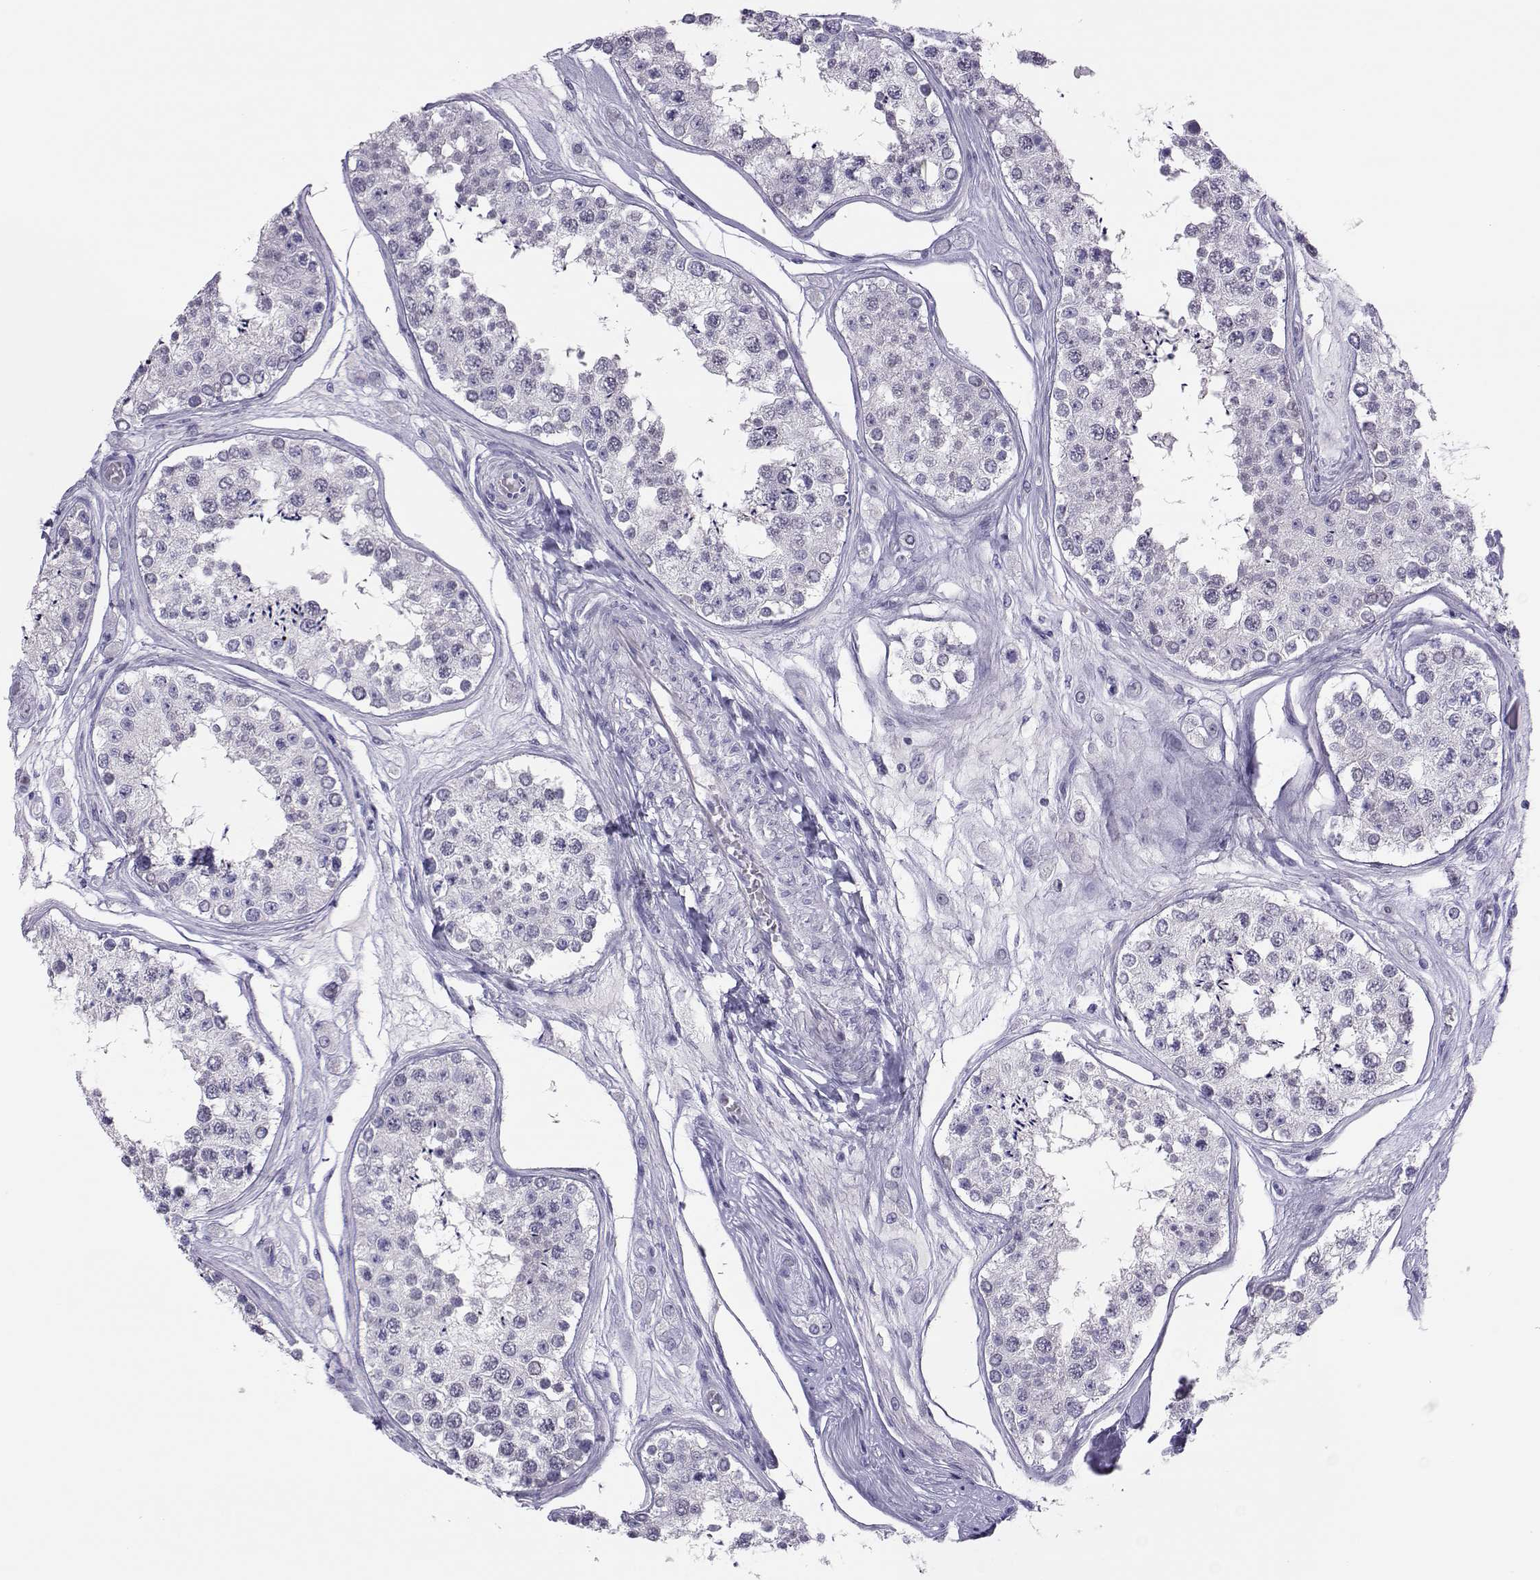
{"staining": {"intensity": "negative", "quantity": "none", "location": "none"}, "tissue": "testis", "cell_type": "Cells in seminiferous ducts", "image_type": "normal", "snomed": [{"axis": "morphology", "description": "Normal tissue, NOS"}, {"axis": "topography", "description": "Testis"}], "caption": "Immunohistochemistry of unremarkable testis displays no expression in cells in seminiferous ducts.", "gene": "TRPM7", "patient": {"sex": "male", "age": 25}}